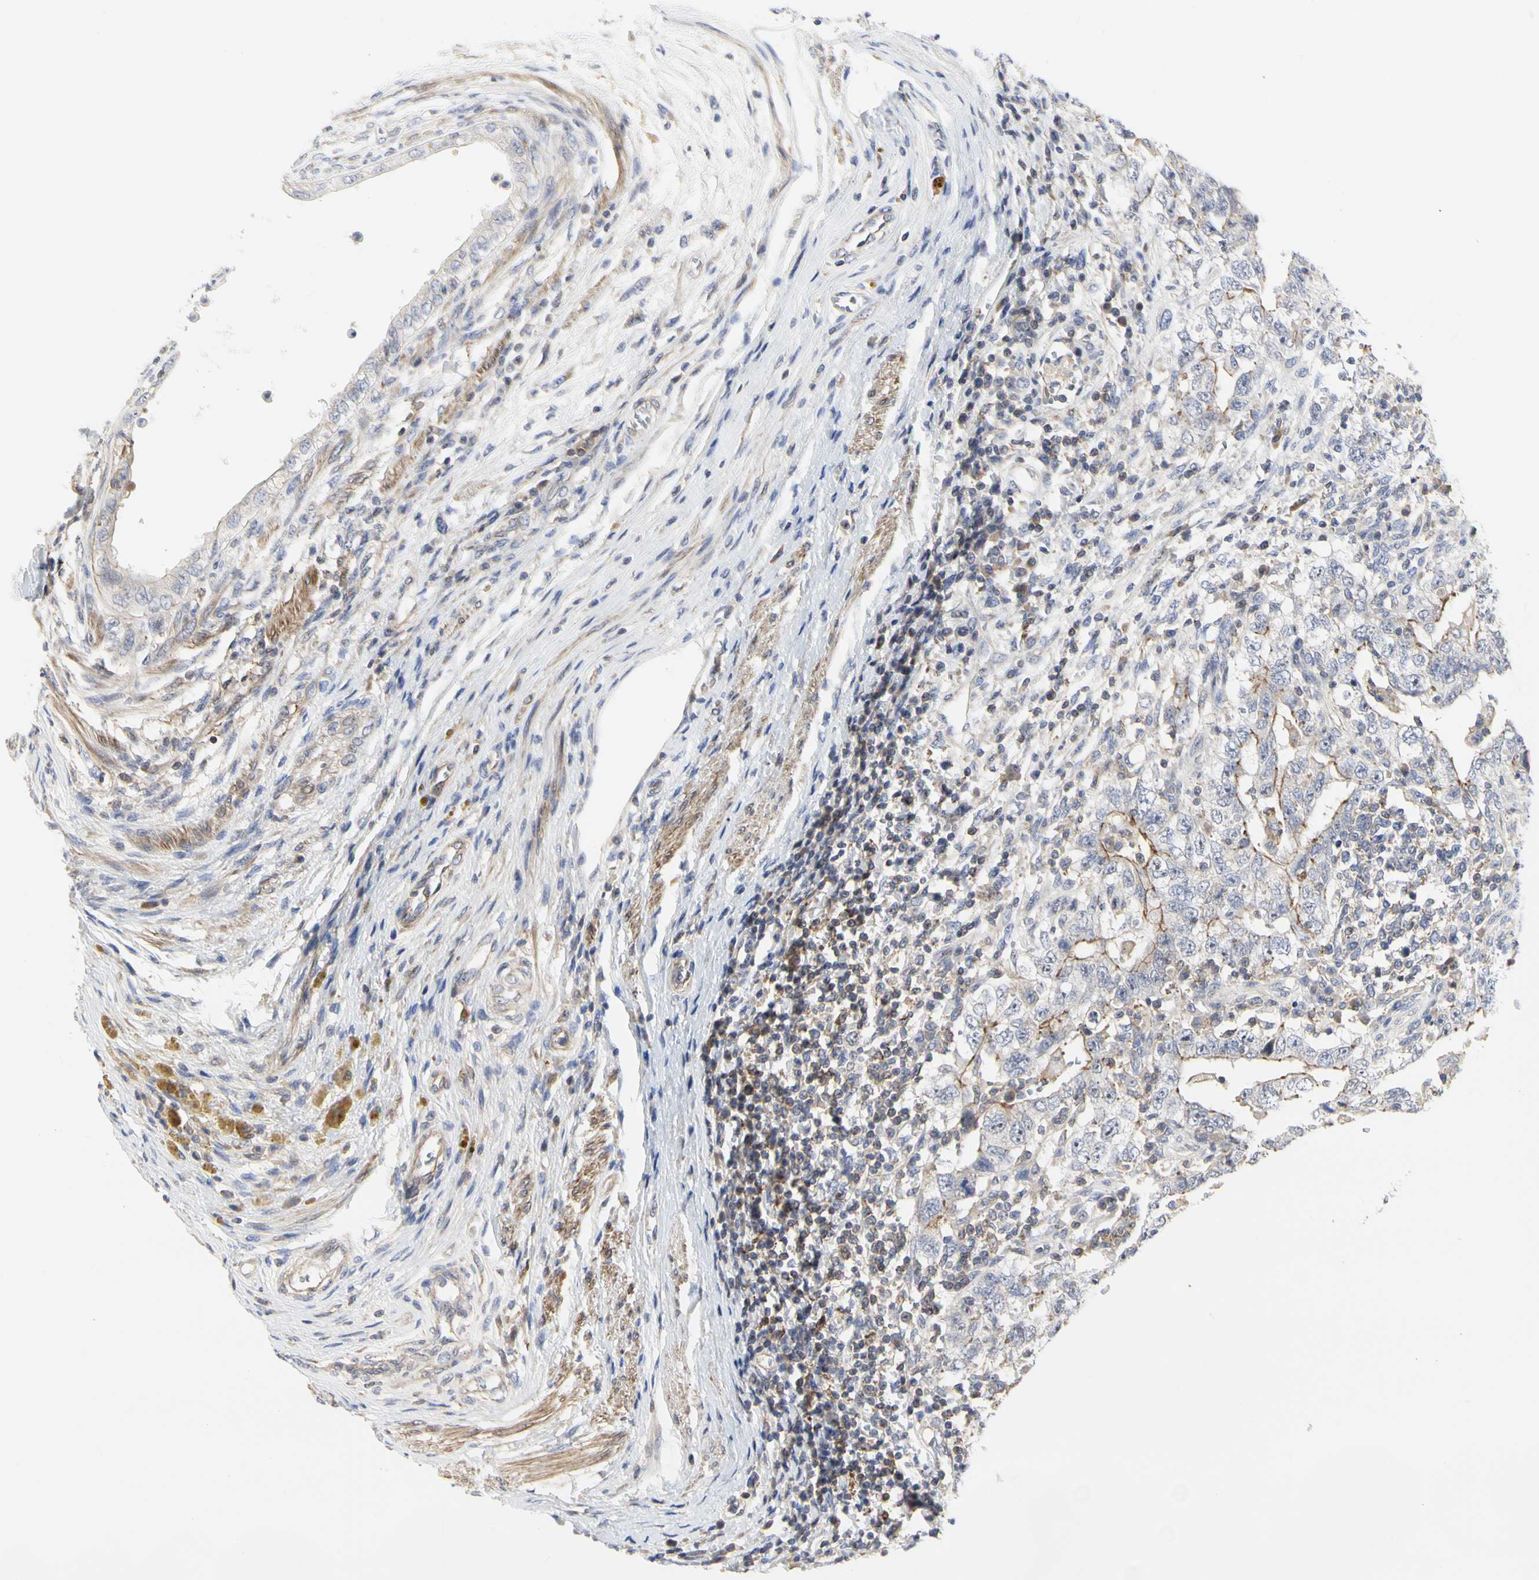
{"staining": {"intensity": "moderate", "quantity": "<25%", "location": "cytoplasmic/membranous"}, "tissue": "testis cancer", "cell_type": "Tumor cells", "image_type": "cancer", "snomed": [{"axis": "morphology", "description": "Carcinoma, Embryonal, NOS"}, {"axis": "topography", "description": "Testis"}], "caption": "Brown immunohistochemical staining in testis cancer (embryonal carcinoma) demonstrates moderate cytoplasmic/membranous expression in approximately <25% of tumor cells. (Brightfield microscopy of DAB IHC at high magnification).", "gene": "SHANK2", "patient": {"sex": "male", "age": 26}}